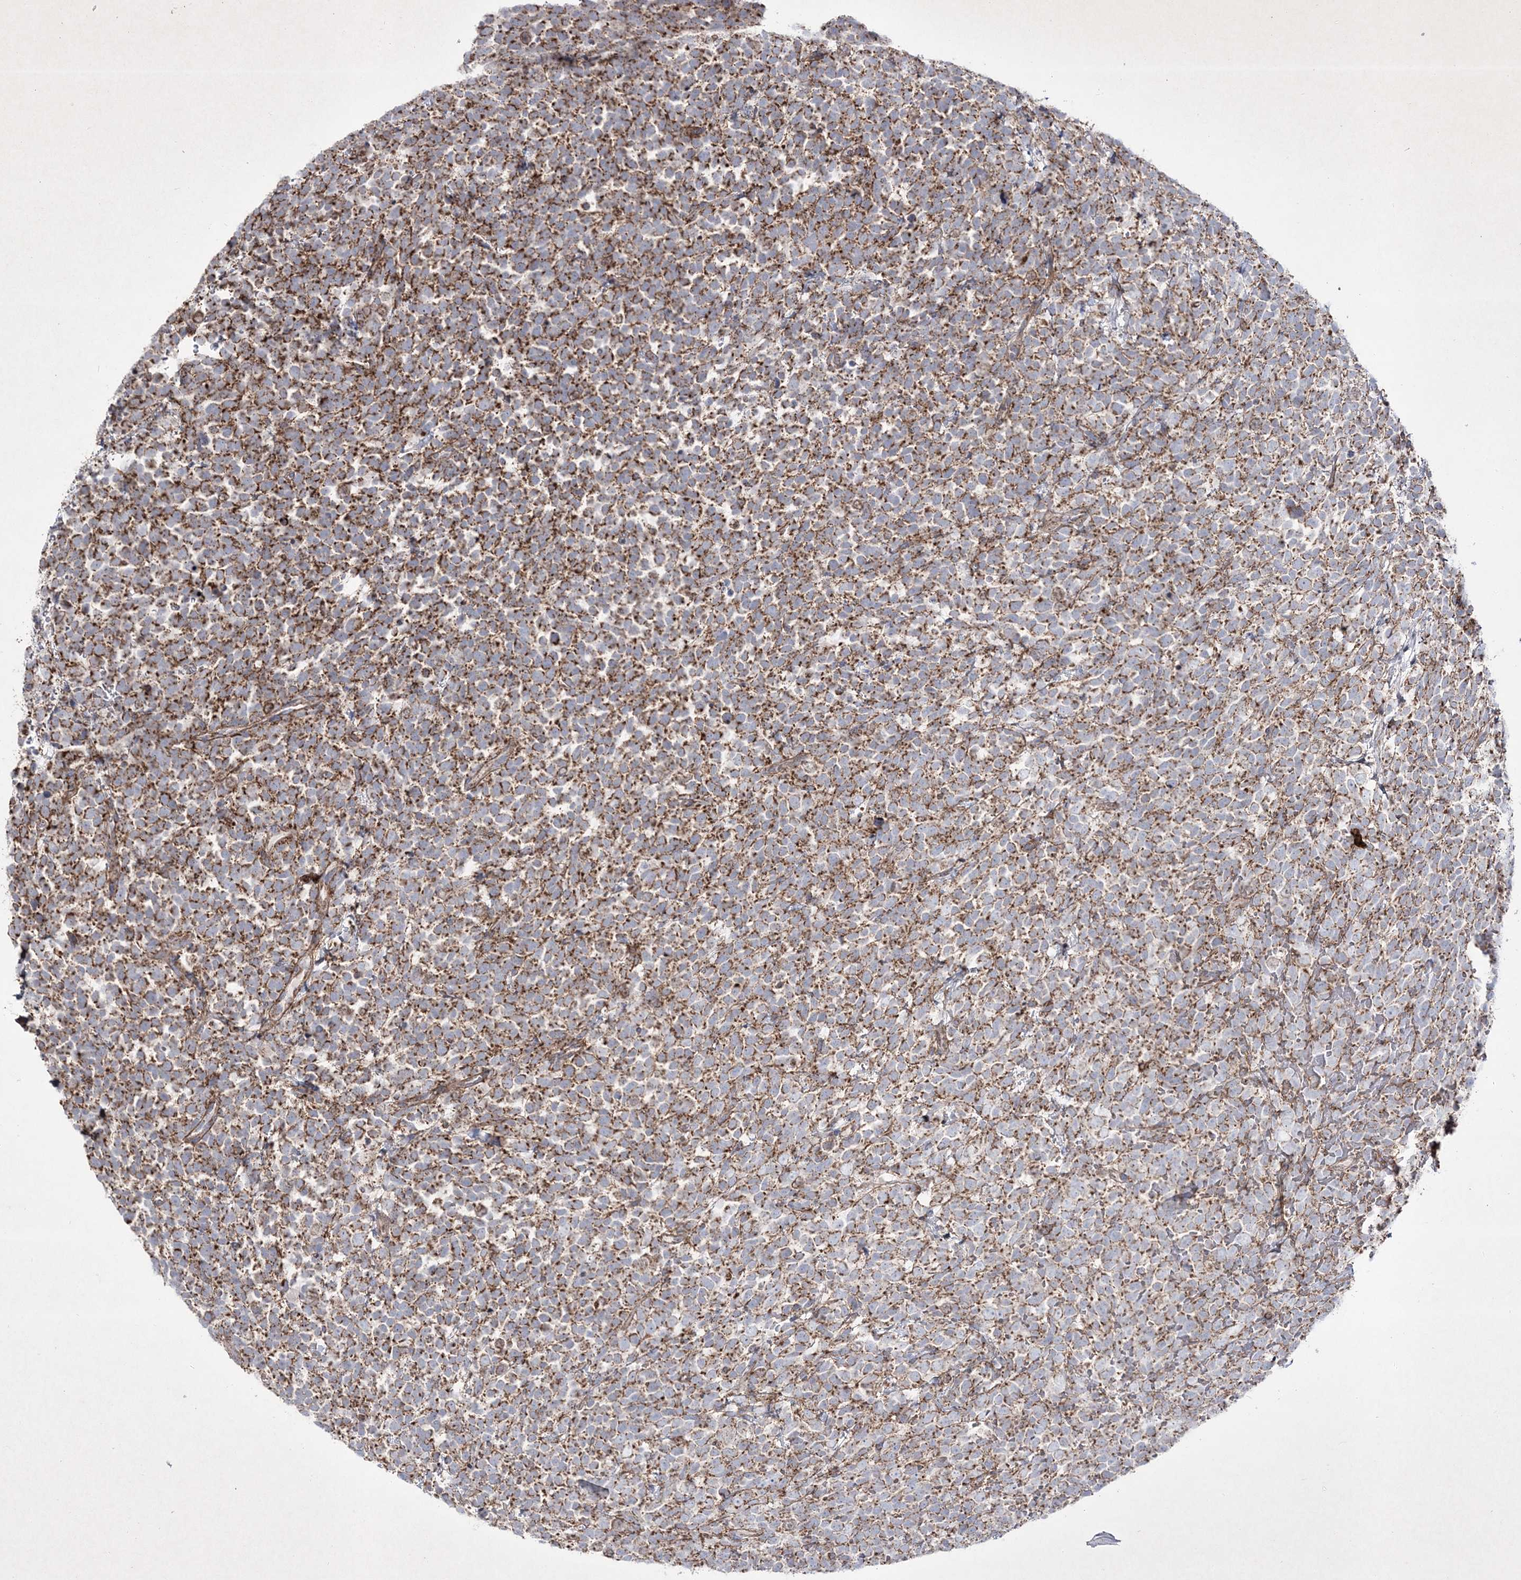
{"staining": {"intensity": "moderate", "quantity": ">75%", "location": "cytoplasmic/membranous"}, "tissue": "urothelial cancer", "cell_type": "Tumor cells", "image_type": "cancer", "snomed": [{"axis": "morphology", "description": "Urothelial carcinoma, High grade"}, {"axis": "topography", "description": "Urinary bladder"}], "caption": "Immunohistochemistry histopathology image of neoplastic tissue: human urothelial cancer stained using immunohistochemistry (IHC) displays medium levels of moderate protein expression localized specifically in the cytoplasmic/membranous of tumor cells, appearing as a cytoplasmic/membranous brown color.", "gene": "RICTOR", "patient": {"sex": "female", "age": 82}}